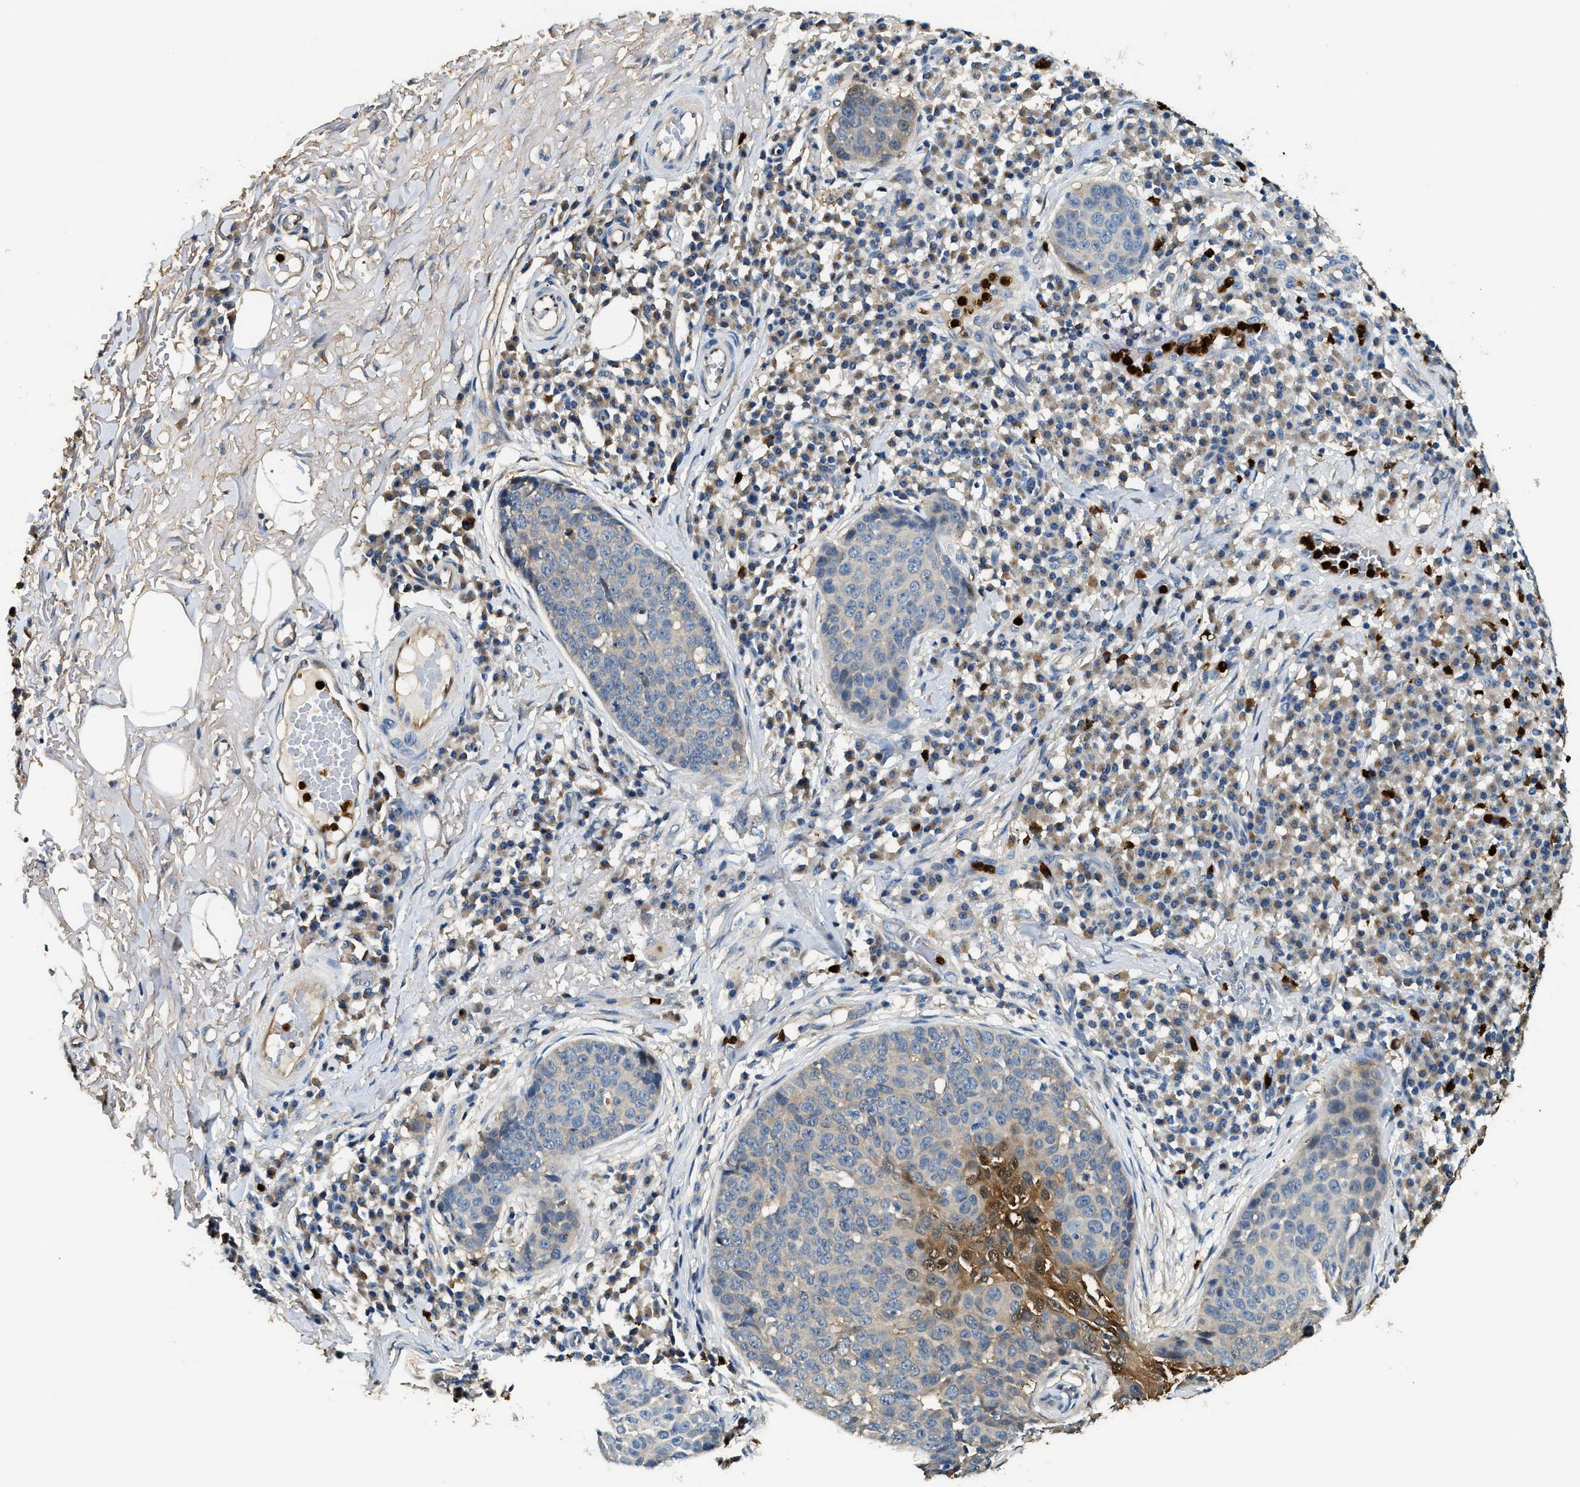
{"staining": {"intensity": "moderate", "quantity": "<25%", "location": "cytoplasmic/membranous,nuclear"}, "tissue": "skin cancer", "cell_type": "Tumor cells", "image_type": "cancer", "snomed": [{"axis": "morphology", "description": "Squamous cell carcinoma in situ, NOS"}, {"axis": "morphology", "description": "Squamous cell carcinoma, NOS"}, {"axis": "topography", "description": "Skin"}], "caption": "A low amount of moderate cytoplasmic/membranous and nuclear expression is identified in about <25% of tumor cells in skin squamous cell carcinoma in situ tissue.", "gene": "ANXA3", "patient": {"sex": "male", "age": 93}}